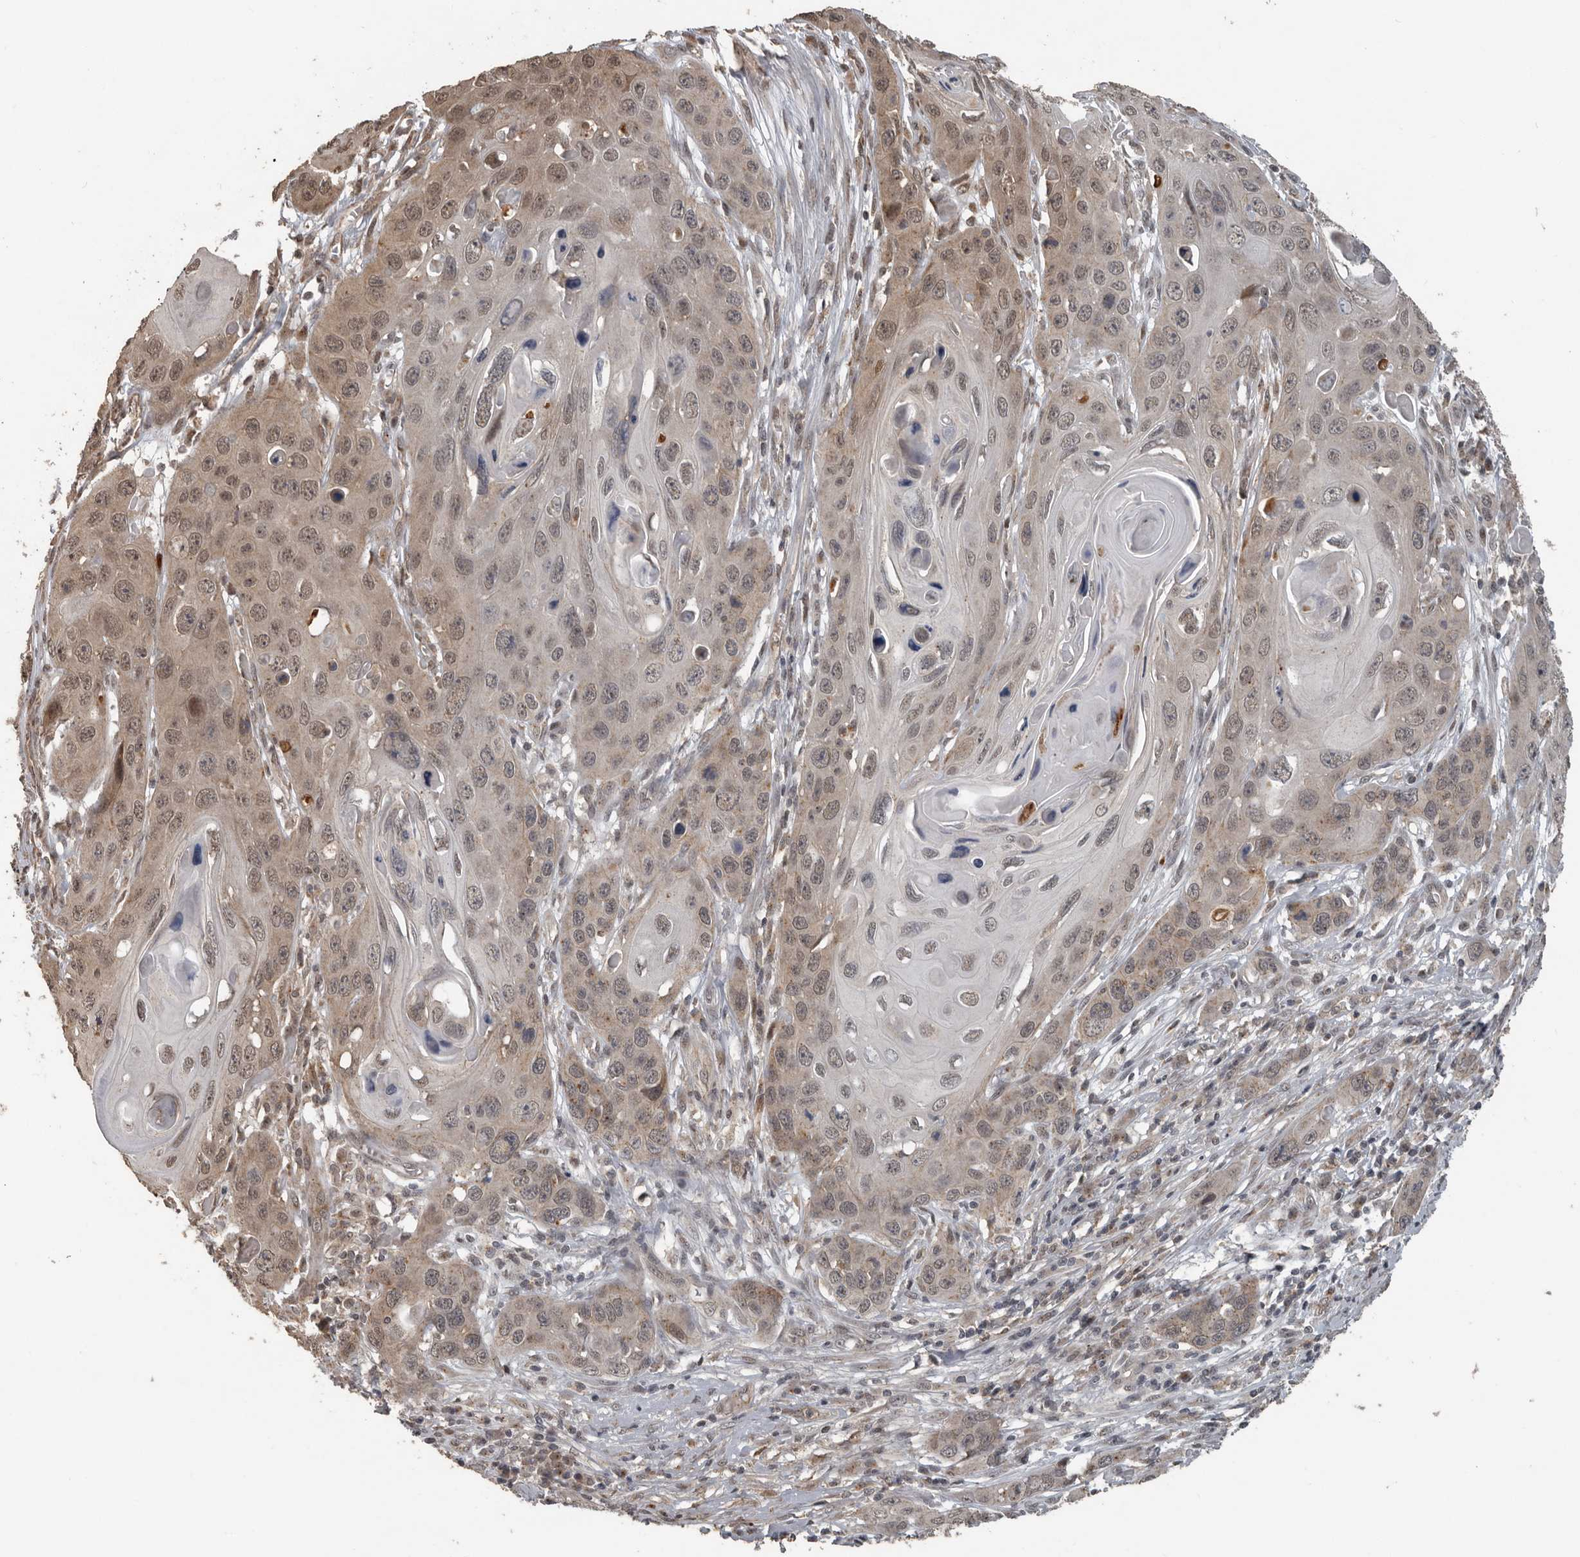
{"staining": {"intensity": "weak", "quantity": "25%-75%", "location": "cytoplasmic/membranous,nuclear"}, "tissue": "skin cancer", "cell_type": "Tumor cells", "image_type": "cancer", "snomed": [{"axis": "morphology", "description": "Squamous cell carcinoma, NOS"}, {"axis": "topography", "description": "Skin"}], "caption": "IHC staining of skin squamous cell carcinoma, which displays low levels of weak cytoplasmic/membranous and nuclear staining in about 25%-75% of tumor cells indicating weak cytoplasmic/membranous and nuclear protein positivity. The staining was performed using DAB (brown) for protein detection and nuclei were counterstained in hematoxylin (blue).", "gene": "CEP350", "patient": {"sex": "male", "age": 55}}